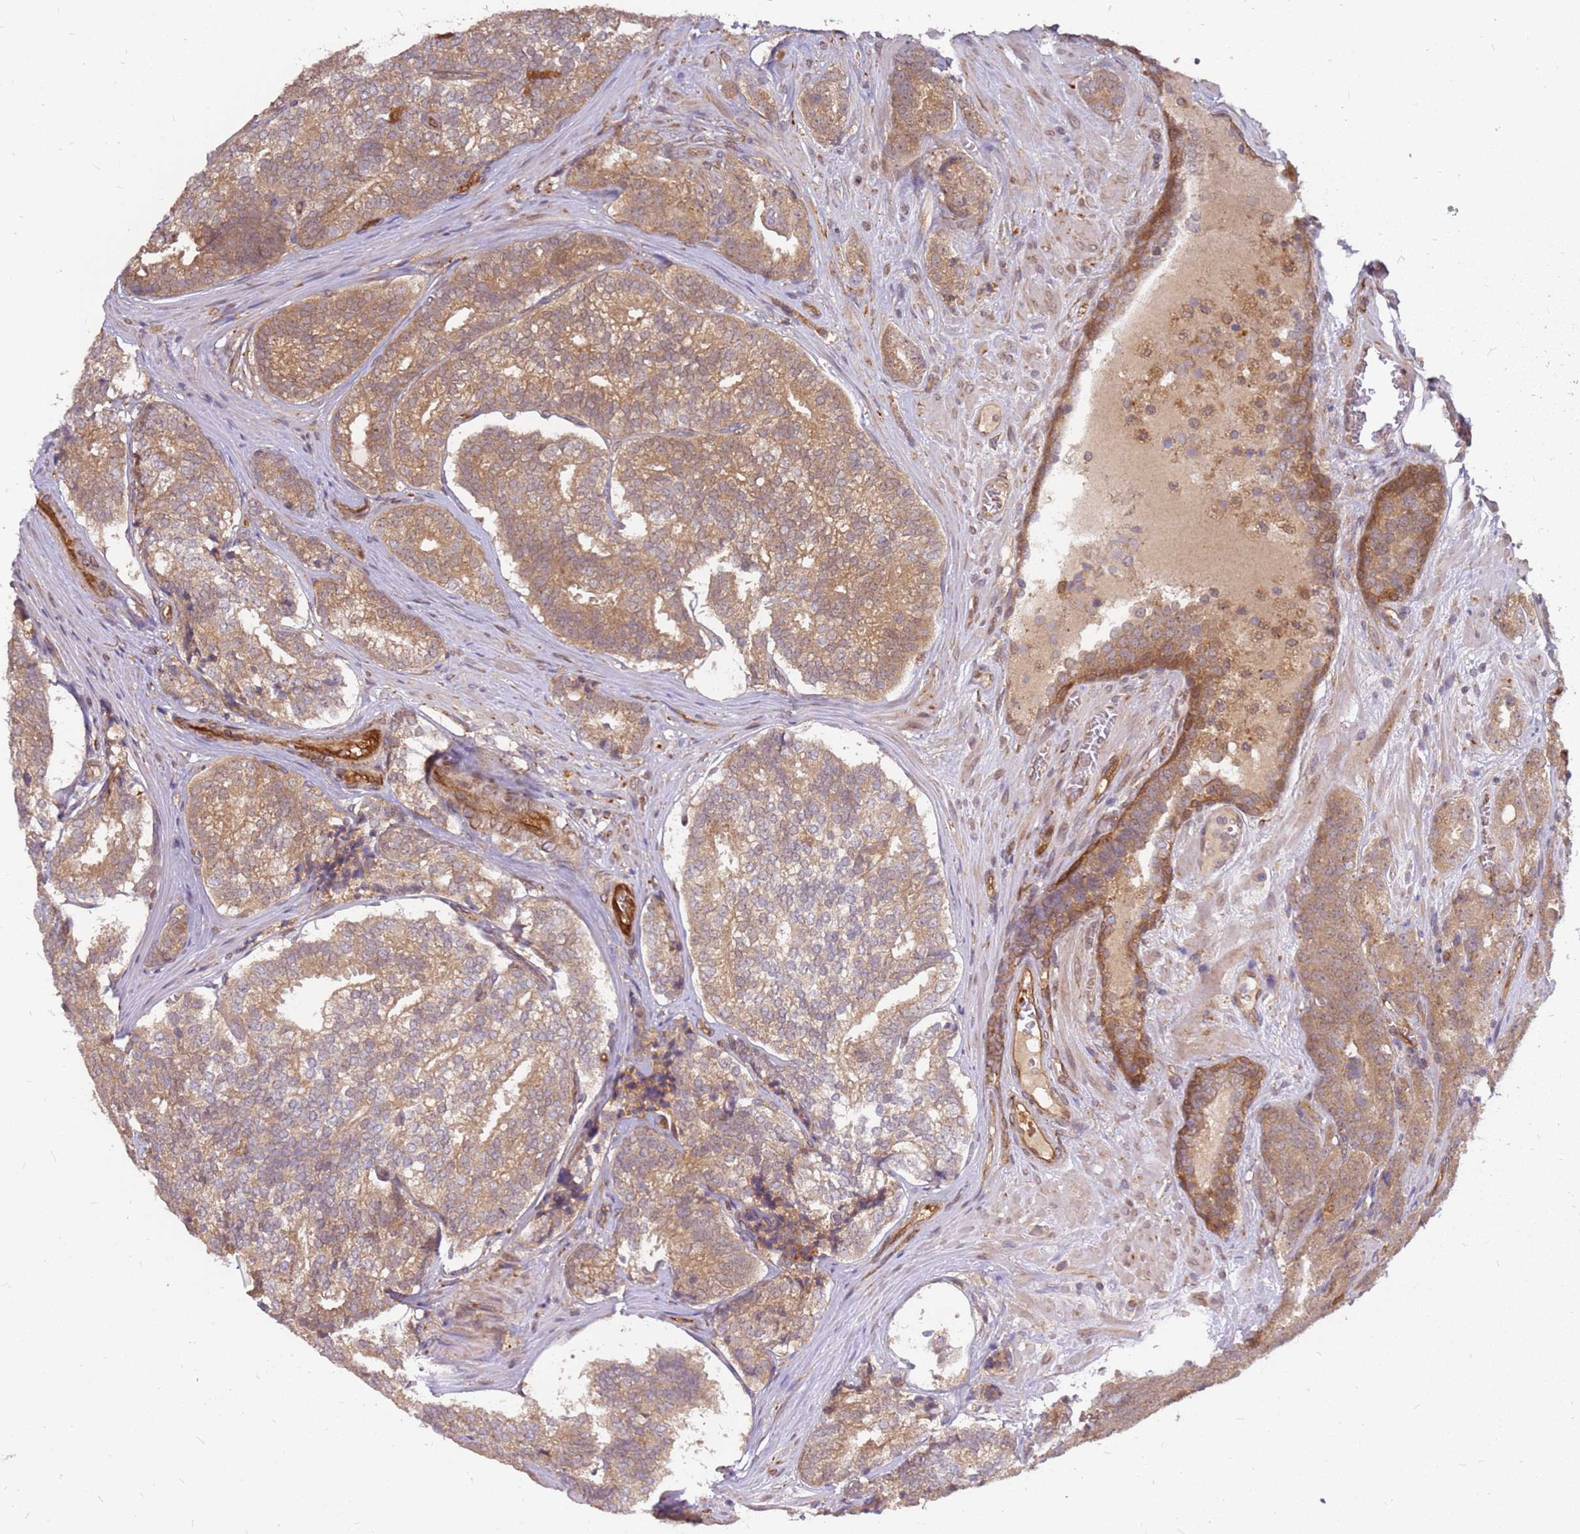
{"staining": {"intensity": "moderate", "quantity": ">75%", "location": "cytoplasmic/membranous"}, "tissue": "prostate cancer", "cell_type": "Tumor cells", "image_type": "cancer", "snomed": [{"axis": "morphology", "description": "Adenocarcinoma, High grade"}, {"axis": "topography", "description": "Prostate"}], "caption": "Immunohistochemical staining of human adenocarcinoma (high-grade) (prostate) reveals medium levels of moderate cytoplasmic/membranous protein positivity in approximately >75% of tumor cells.", "gene": "NUDT14", "patient": {"sex": "male", "age": 63}}